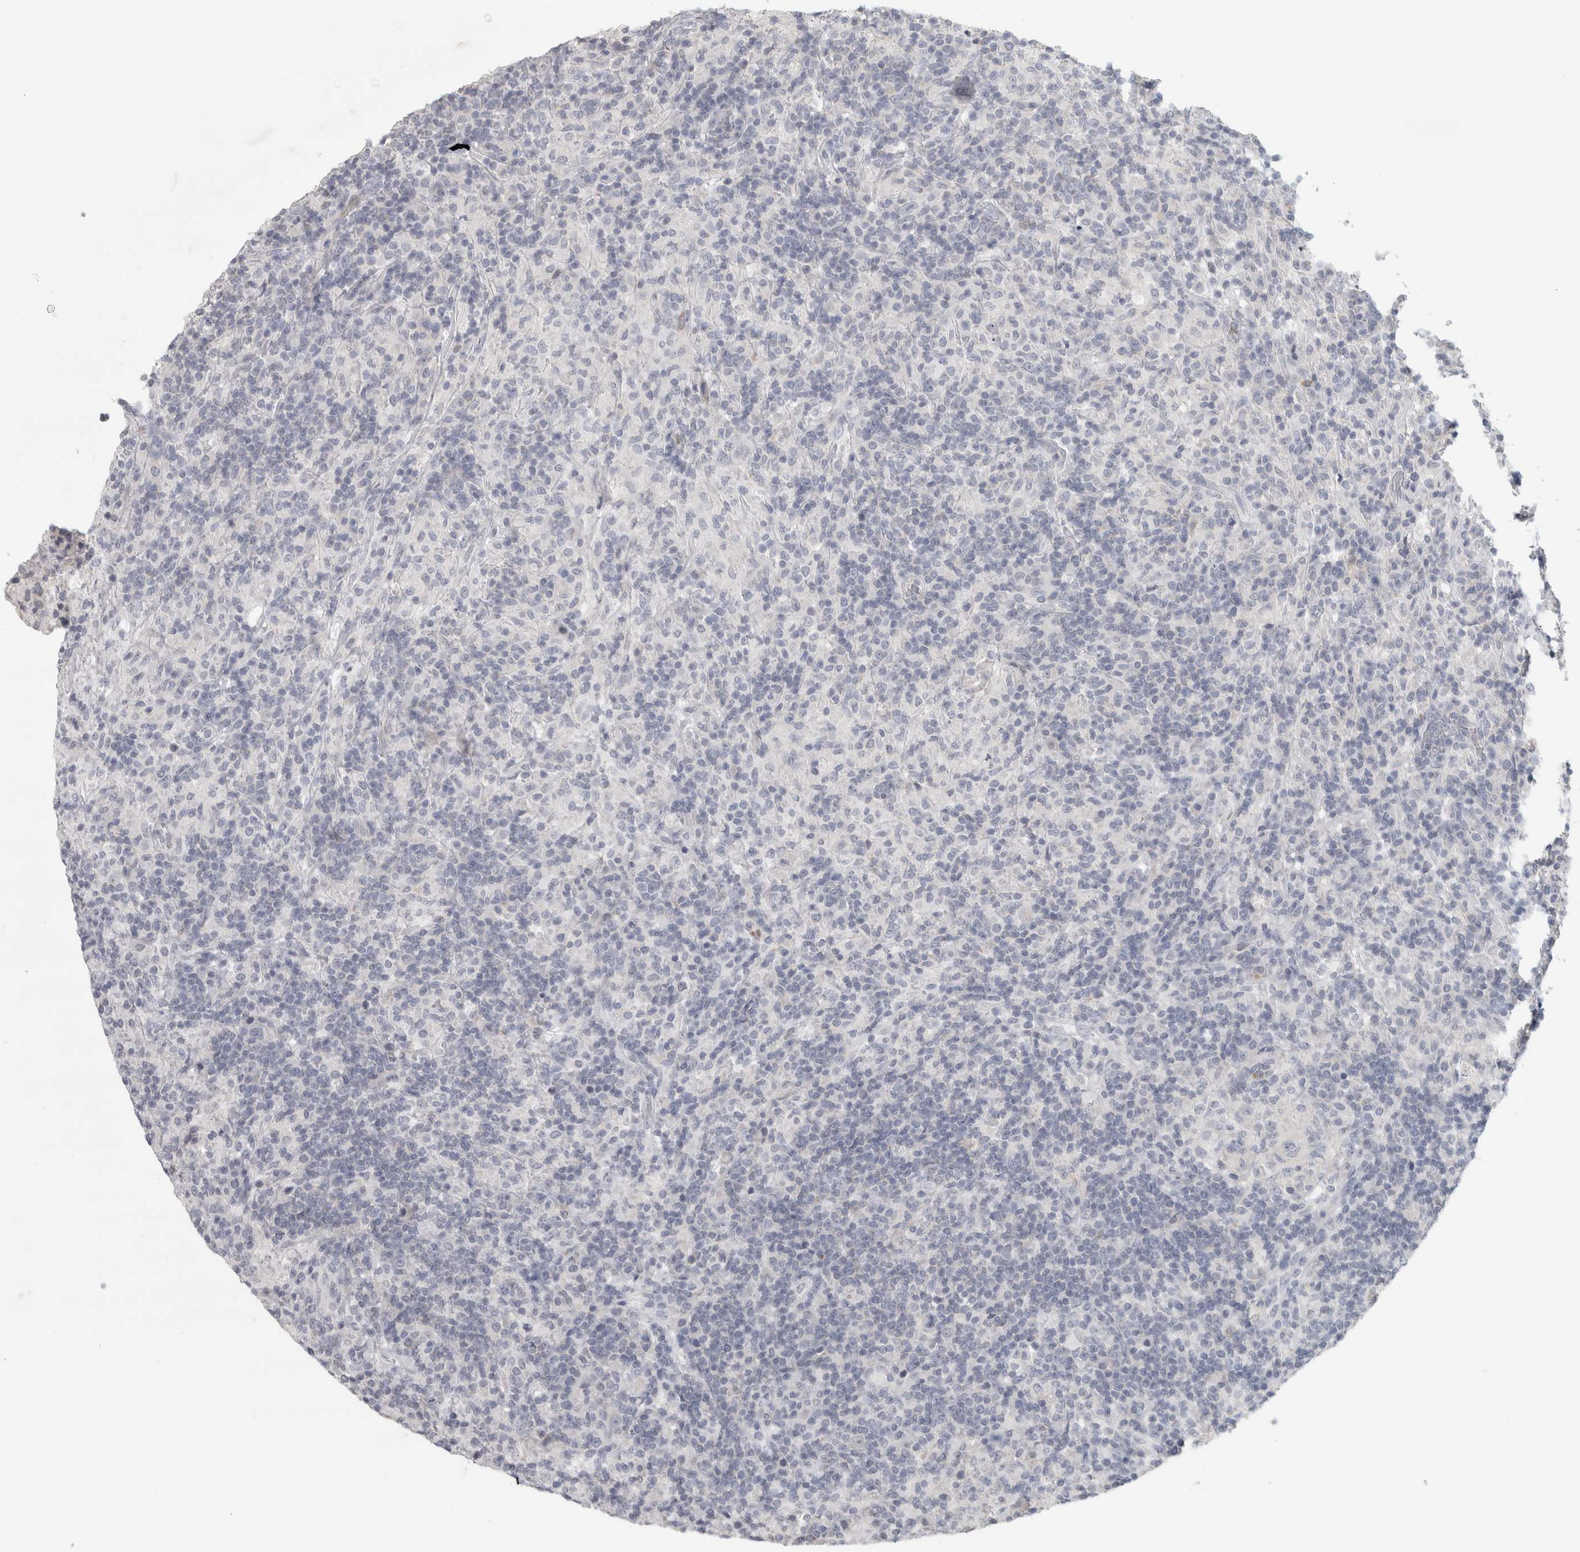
{"staining": {"intensity": "negative", "quantity": "none", "location": "none"}, "tissue": "lymphoma", "cell_type": "Tumor cells", "image_type": "cancer", "snomed": [{"axis": "morphology", "description": "Hodgkin's disease, NOS"}, {"axis": "topography", "description": "Lymph node"}], "caption": "Immunohistochemistry (IHC) photomicrograph of neoplastic tissue: human Hodgkin's disease stained with DAB (3,3'-diaminobenzidine) shows no significant protein staining in tumor cells. Nuclei are stained in blue.", "gene": "PTPRN2", "patient": {"sex": "male", "age": 70}}